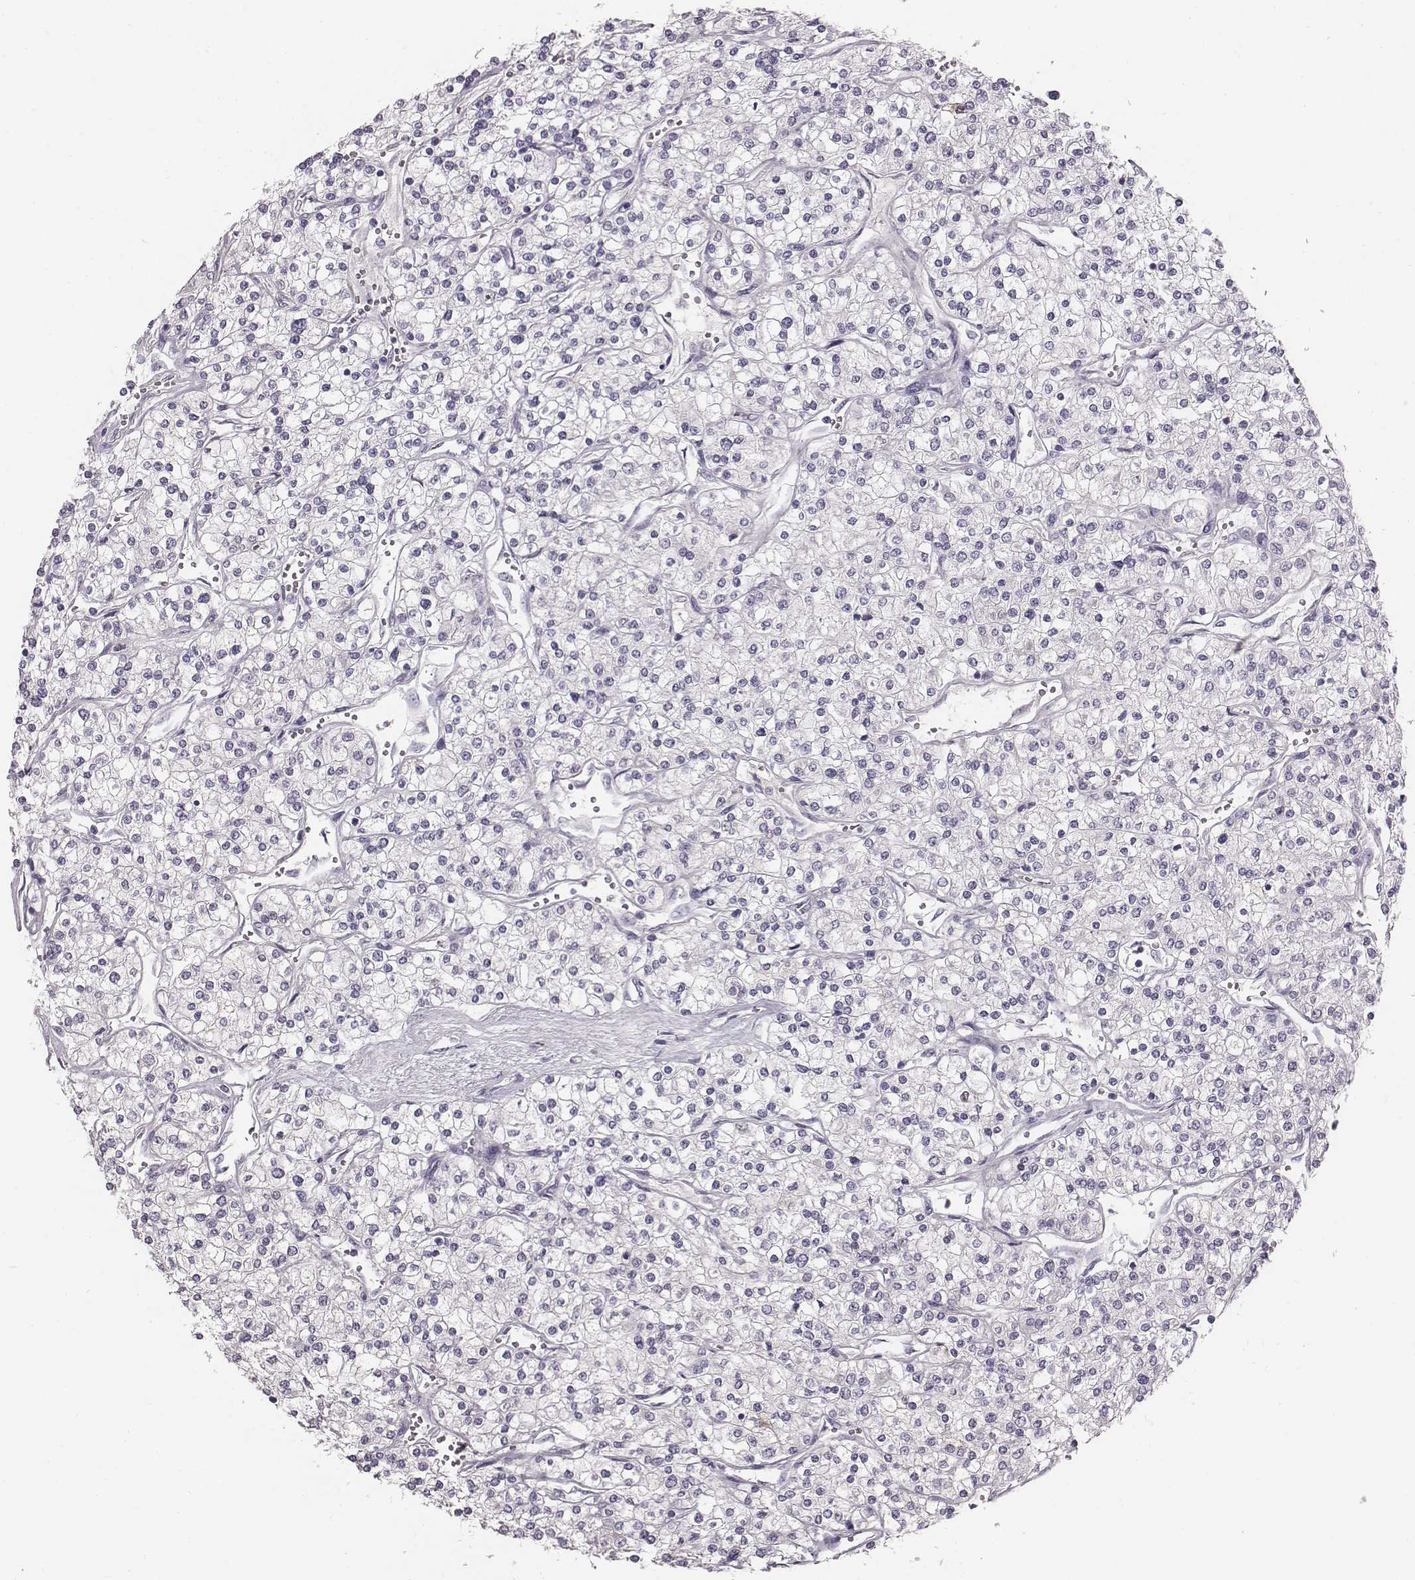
{"staining": {"intensity": "negative", "quantity": "none", "location": "none"}, "tissue": "renal cancer", "cell_type": "Tumor cells", "image_type": "cancer", "snomed": [{"axis": "morphology", "description": "Adenocarcinoma, NOS"}, {"axis": "topography", "description": "Kidney"}], "caption": "This micrograph is of adenocarcinoma (renal) stained with IHC to label a protein in brown with the nuclei are counter-stained blue. There is no expression in tumor cells.", "gene": "CRISP1", "patient": {"sex": "male", "age": 80}}